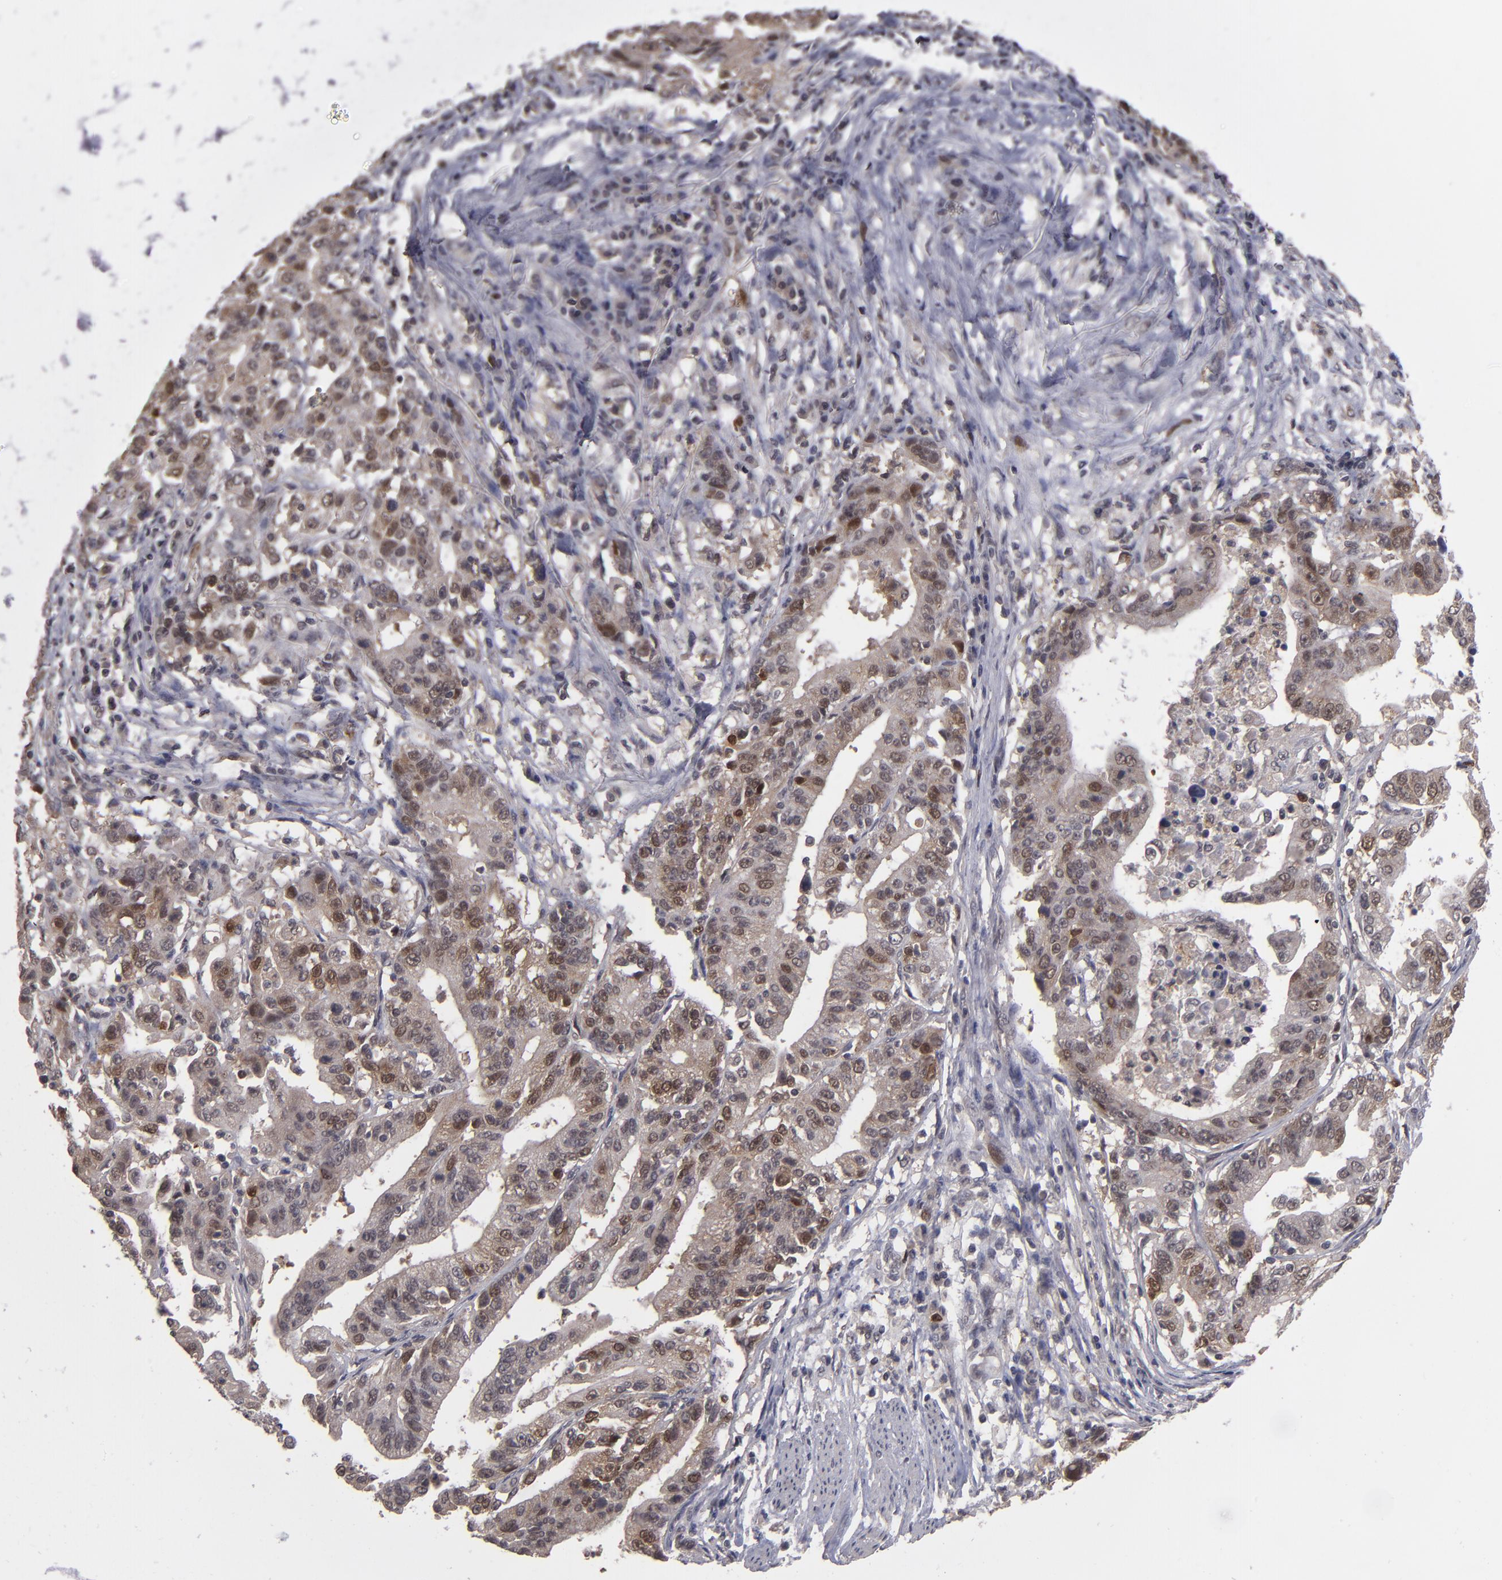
{"staining": {"intensity": "moderate", "quantity": "25%-75%", "location": "cytoplasmic/membranous"}, "tissue": "stomach cancer", "cell_type": "Tumor cells", "image_type": "cancer", "snomed": [{"axis": "morphology", "description": "Adenocarcinoma, NOS"}, {"axis": "topography", "description": "Stomach, upper"}], "caption": "This image exhibits IHC staining of human stomach adenocarcinoma, with medium moderate cytoplasmic/membranous positivity in approximately 25%-75% of tumor cells.", "gene": "TYMS", "patient": {"sex": "female", "age": 50}}